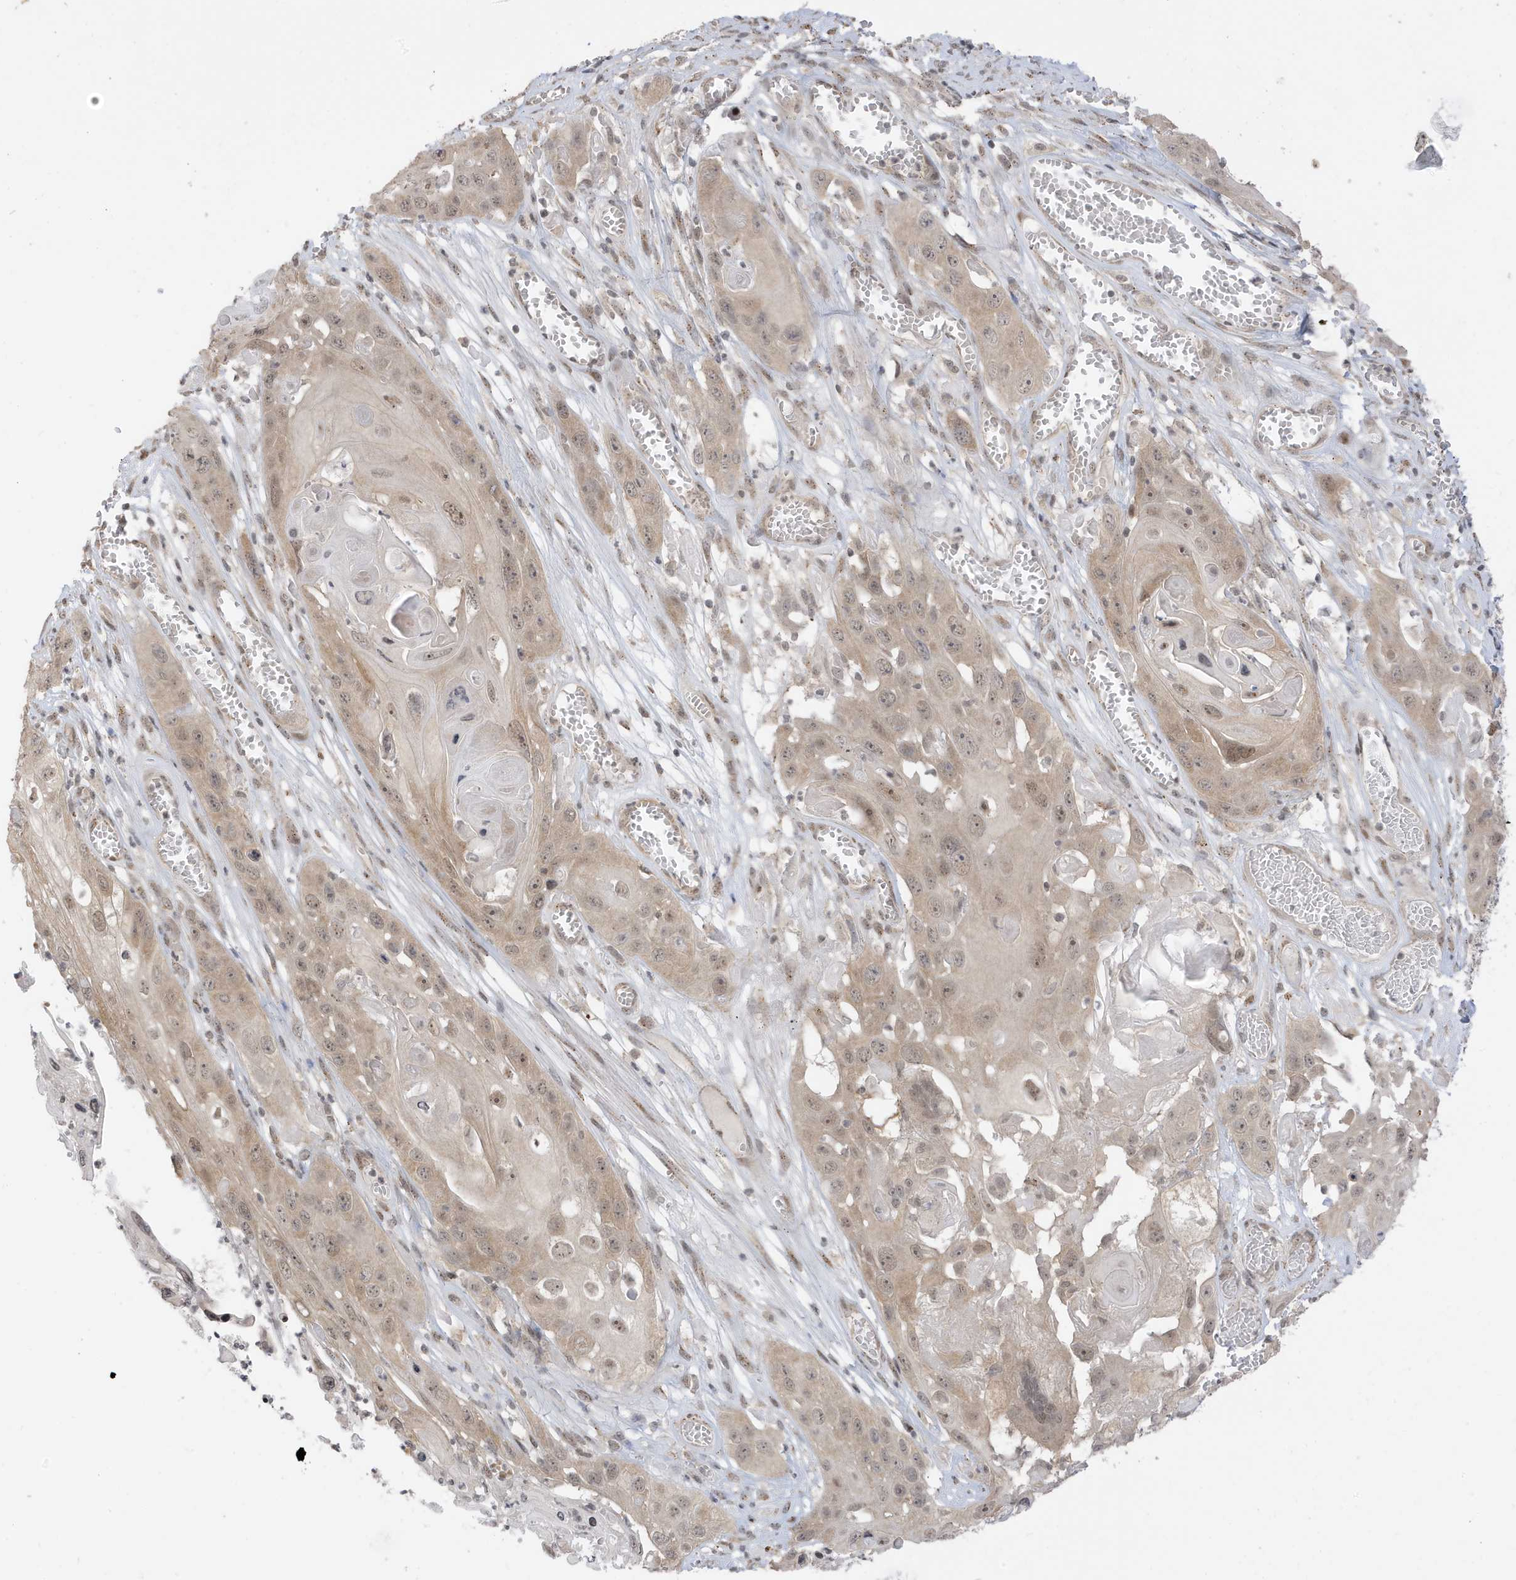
{"staining": {"intensity": "weak", "quantity": ">75%", "location": "cytoplasmic/membranous,nuclear"}, "tissue": "skin cancer", "cell_type": "Tumor cells", "image_type": "cancer", "snomed": [{"axis": "morphology", "description": "Squamous cell carcinoma, NOS"}, {"axis": "topography", "description": "Skin"}], "caption": "Human squamous cell carcinoma (skin) stained with a brown dye reveals weak cytoplasmic/membranous and nuclear positive expression in about >75% of tumor cells.", "gene": "TAB3", "patient": {"sex": "male", "age": 55}}